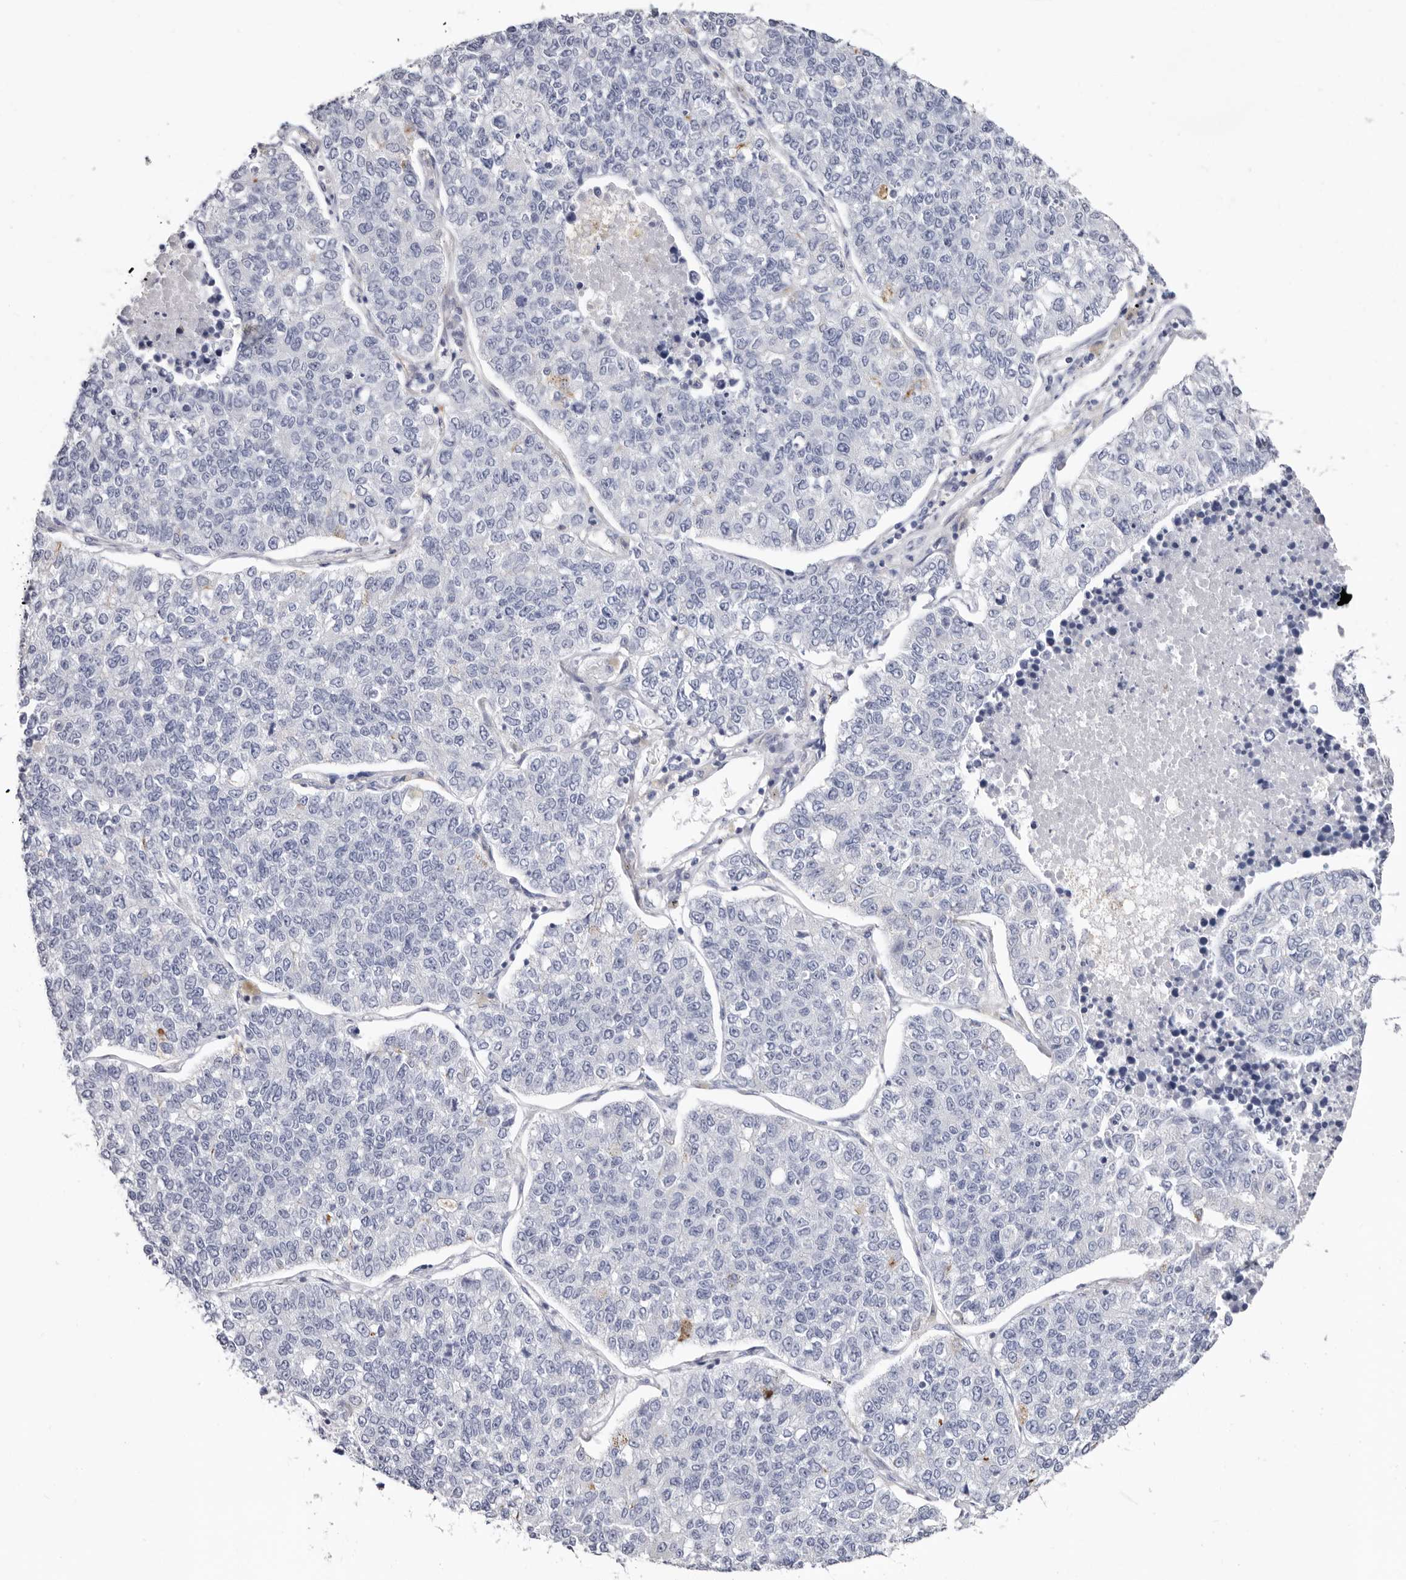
{"staining": {"intensity": "negative", "quantity": "none", "location": "none"}, "tissue": "lung cancer", "cell_type": "Tumor cells", "image_type": "cancer", "snomed": [{"axis": "morphology", "description": "Adenocarcinoma, NOS"}, {"axis": "topography", "description": "Lung"}], "caption": "IHC image of human adenocarcinoma (lung) stained for a protein (brown), which demonstrates no staining in tumor cells.", "gene": "RSPO2", "patient": {"sex": "male", "age": 49}}